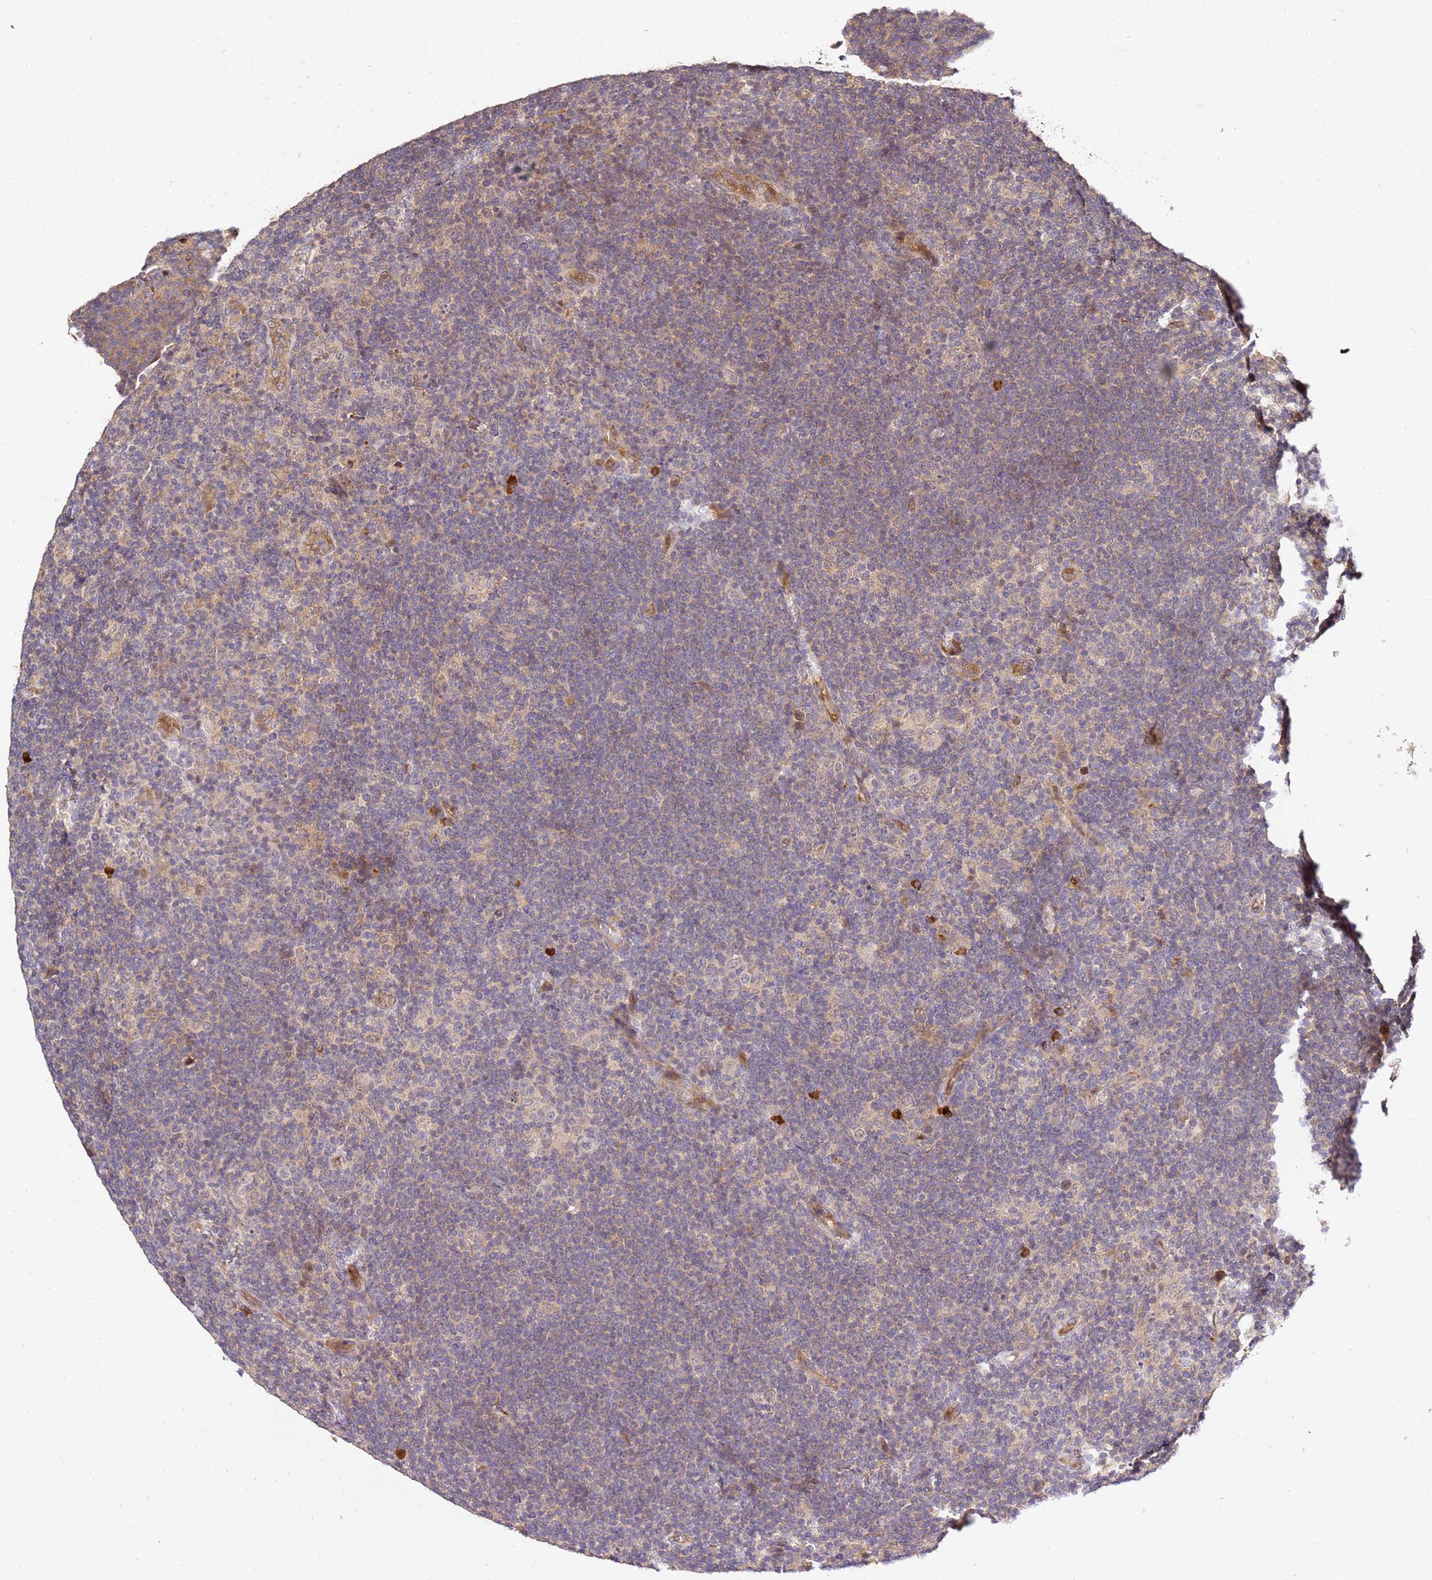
{"staining": {"intensity": "weak", "quantity": "<25%", "location": "cytoplasmic/membranous"}, "tissue": "lymphoma", "cell_type": "Tumor cells", "image_type": "cancer", "snomed": [{"axis": "morphology", "description": "Hodgkin's disease, NOS"}, {"axis": "topography", "description": "Lymph node"}], "caption": "A histopathology image of Hodgkin's disease stained for a protein displays no brown staining in tumor cells. Brightfield microscopy of immunohistochemistry (IHC) stained with DAB (3,3'-diaminobenzidine) (brown) and hematoxylin (blue), captured at high magnification.", "gene": "OSBPL2", "patient": {"sex": "female", "age": 57}}